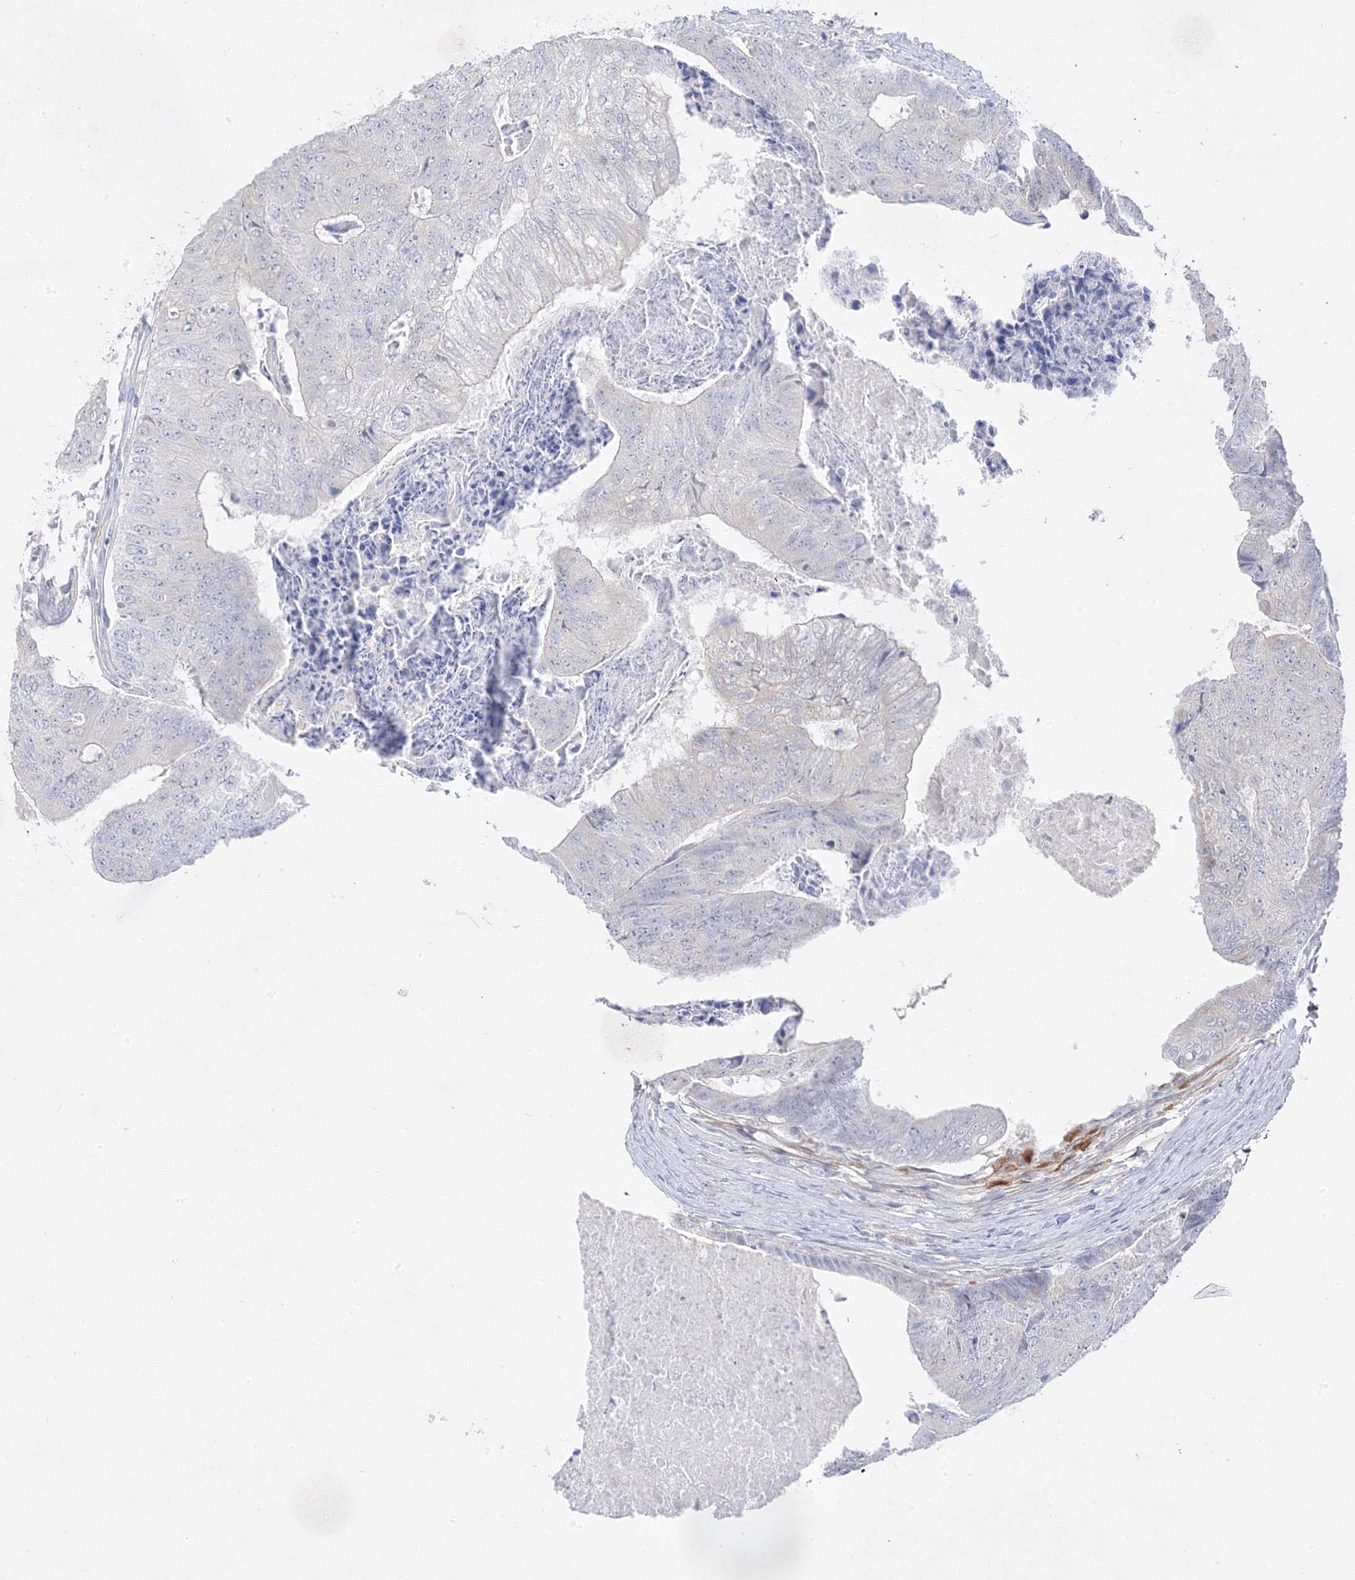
{"staining": {"intensity": "negative", "quantity": "none", "location": "none"}, "tissue": "colorectal cancer", "cell_type": "Tumor cells", "image_type": "cancer", "snomed": [{"axis": "morphology", "description": "Adenocarcinoma, NOS"}, {"axis": "topography", "description": "Colon"}], "caption": "Tumor cells show no significant protein expression in colorectal adenocarcinoma.", "gene": "C2CD2", "patient": {"sex": "female", "age": 67}}